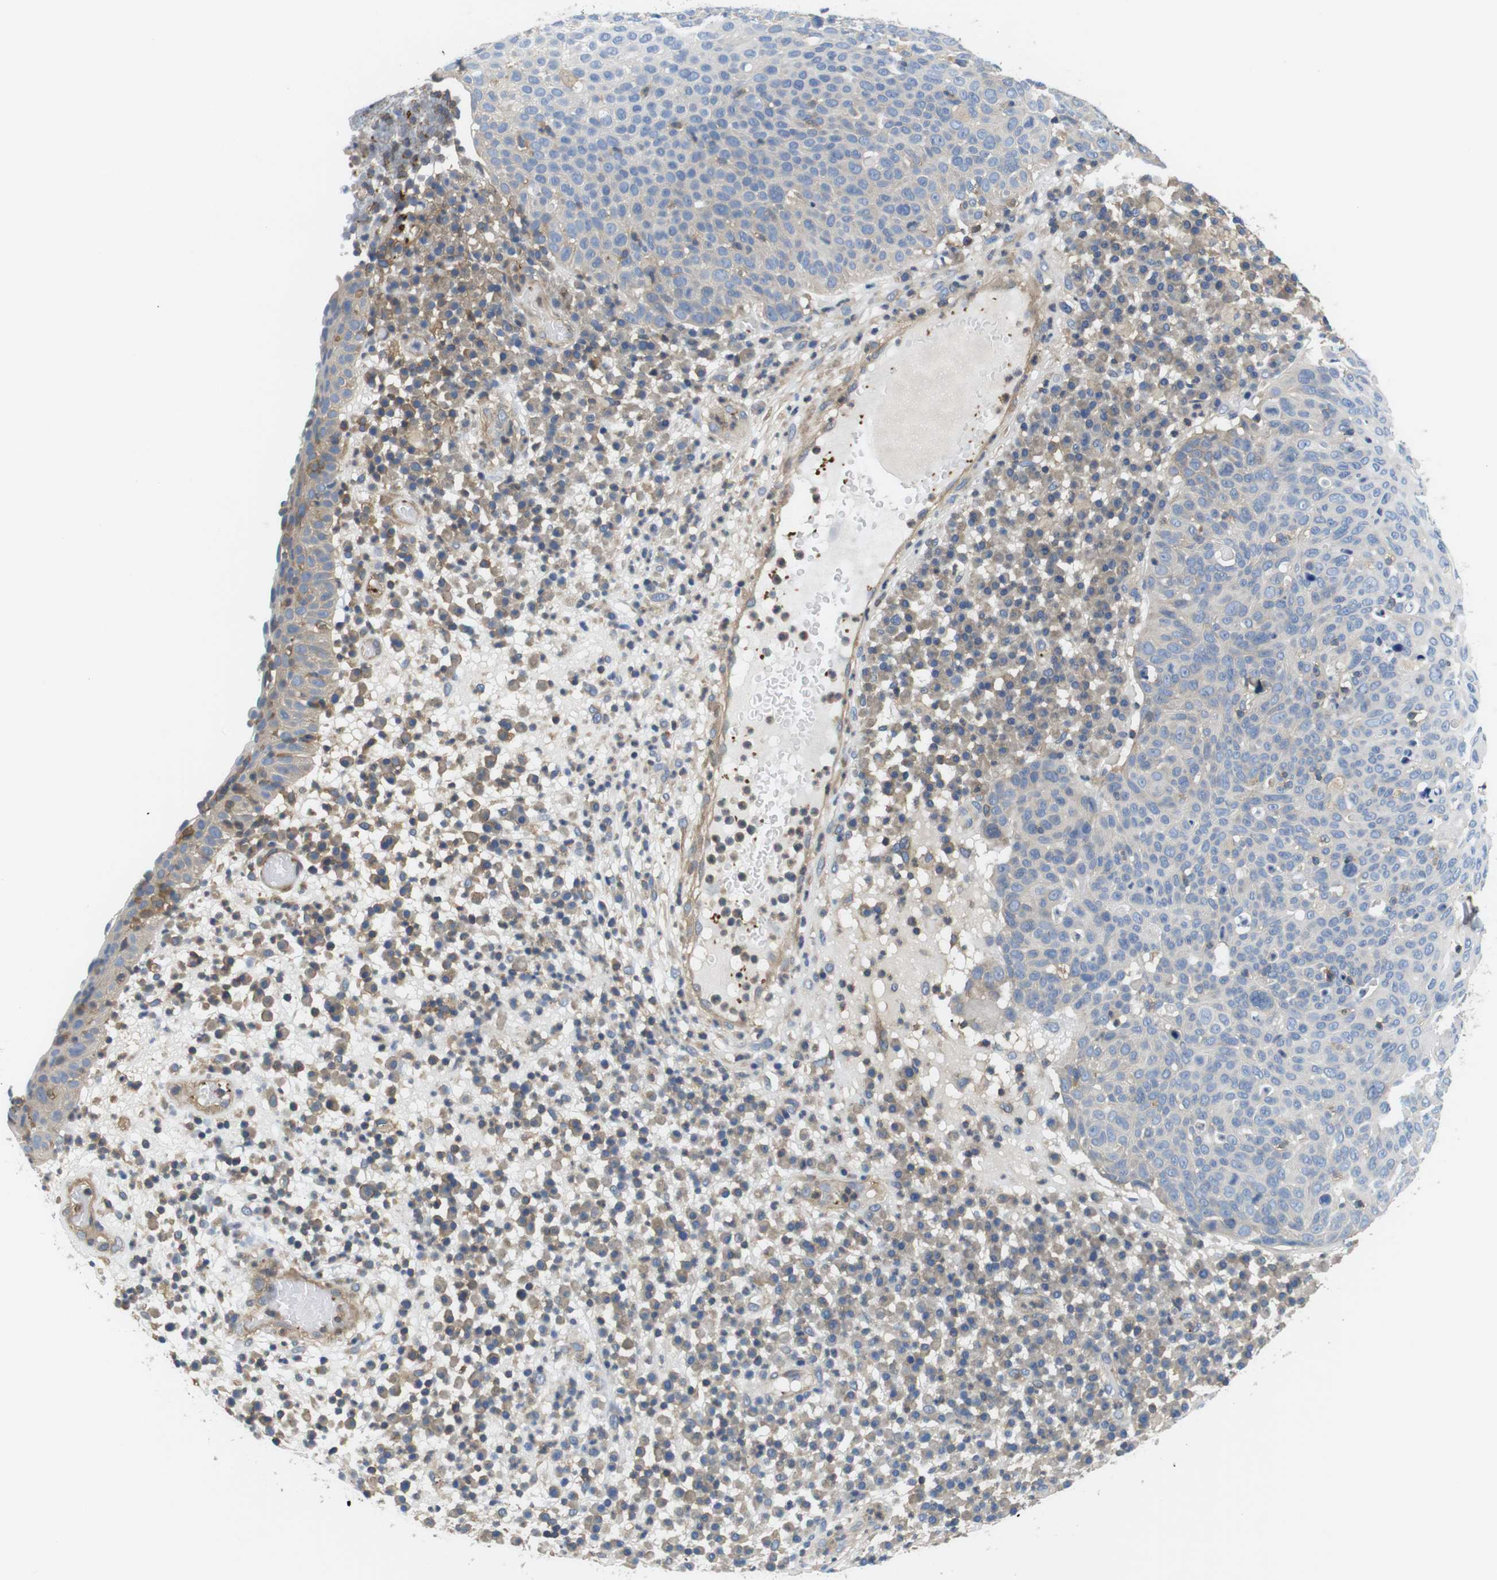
{"staining": {"intensity": "negative", "quantity": "none", "location": "none"}, "tissue": "skin cancer", "cell_type": "Tumor cells", "image_type": "cancer", "snomed": [{"axis": "morphology", "description": "Squamous cell carcinoma in situ, NOS"}, {"axis": "morphology", "description": "Squamous cell carcinoma, NOS"}, {"axis": "topography", "description": "Skin"}], "caption": "Immunohistochemistry of human skin cancer shows no positivity in tumor cells.", "gene": "HERPUD2", "patient": {"sex": "male", "age": 93}}